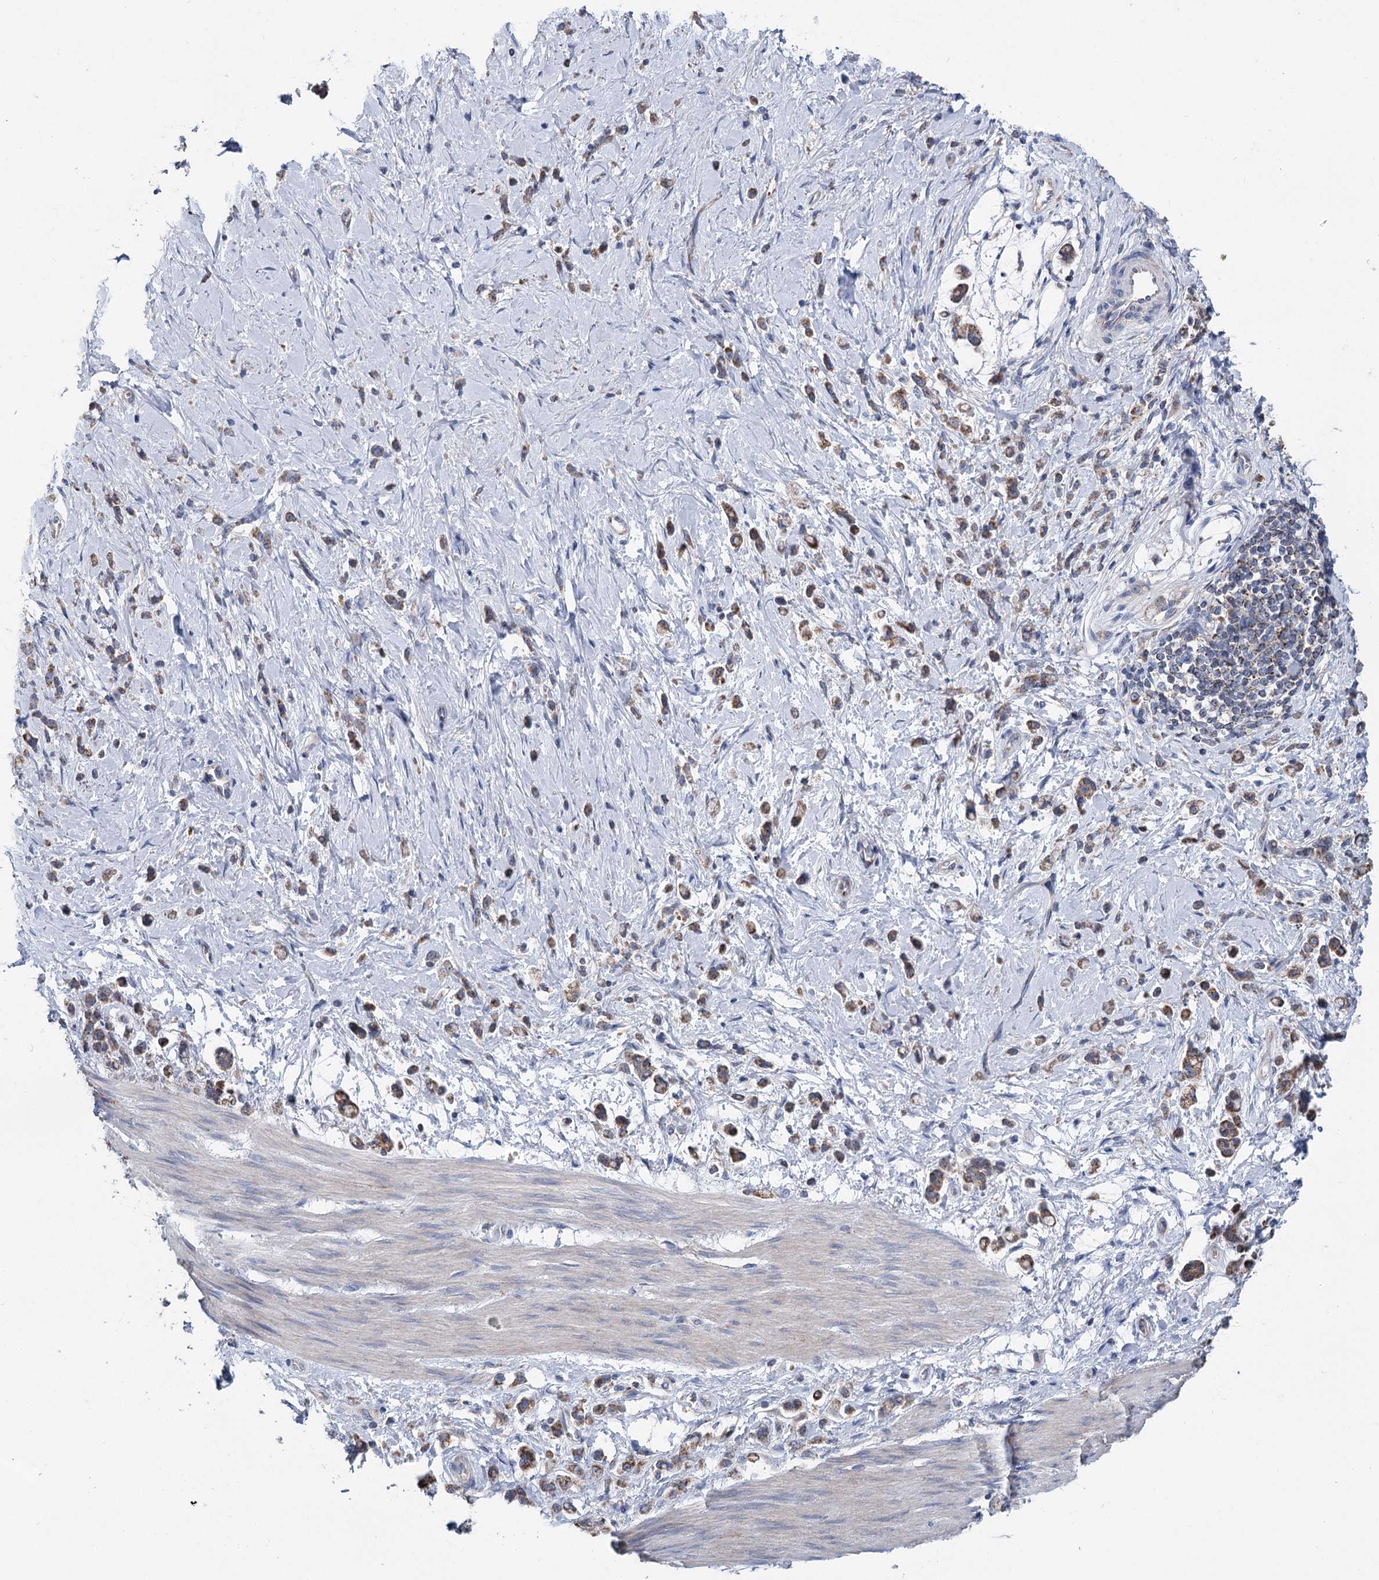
{"staining": {"intensity": "moderate", "quantity": ">75%", "location": "cytoplasmic/membranous"}, "tissue": "stomach cancer", "cell_type": "Tumor cells", "image_type": "cancer", "snomed": [{"axis": "morphology", "description": "Adenocarcinoma, NOS"}, {"axis": "topography", "description": "Stomach"}], "caption": "IHC of human stomach adenocarcinoma reveals medium levels of moderate cytoplasmic/membranous positivity in about >75% of tumor cells.", "gene": "ANKRD16", "patient": {"sex": "female", "age": 60}}